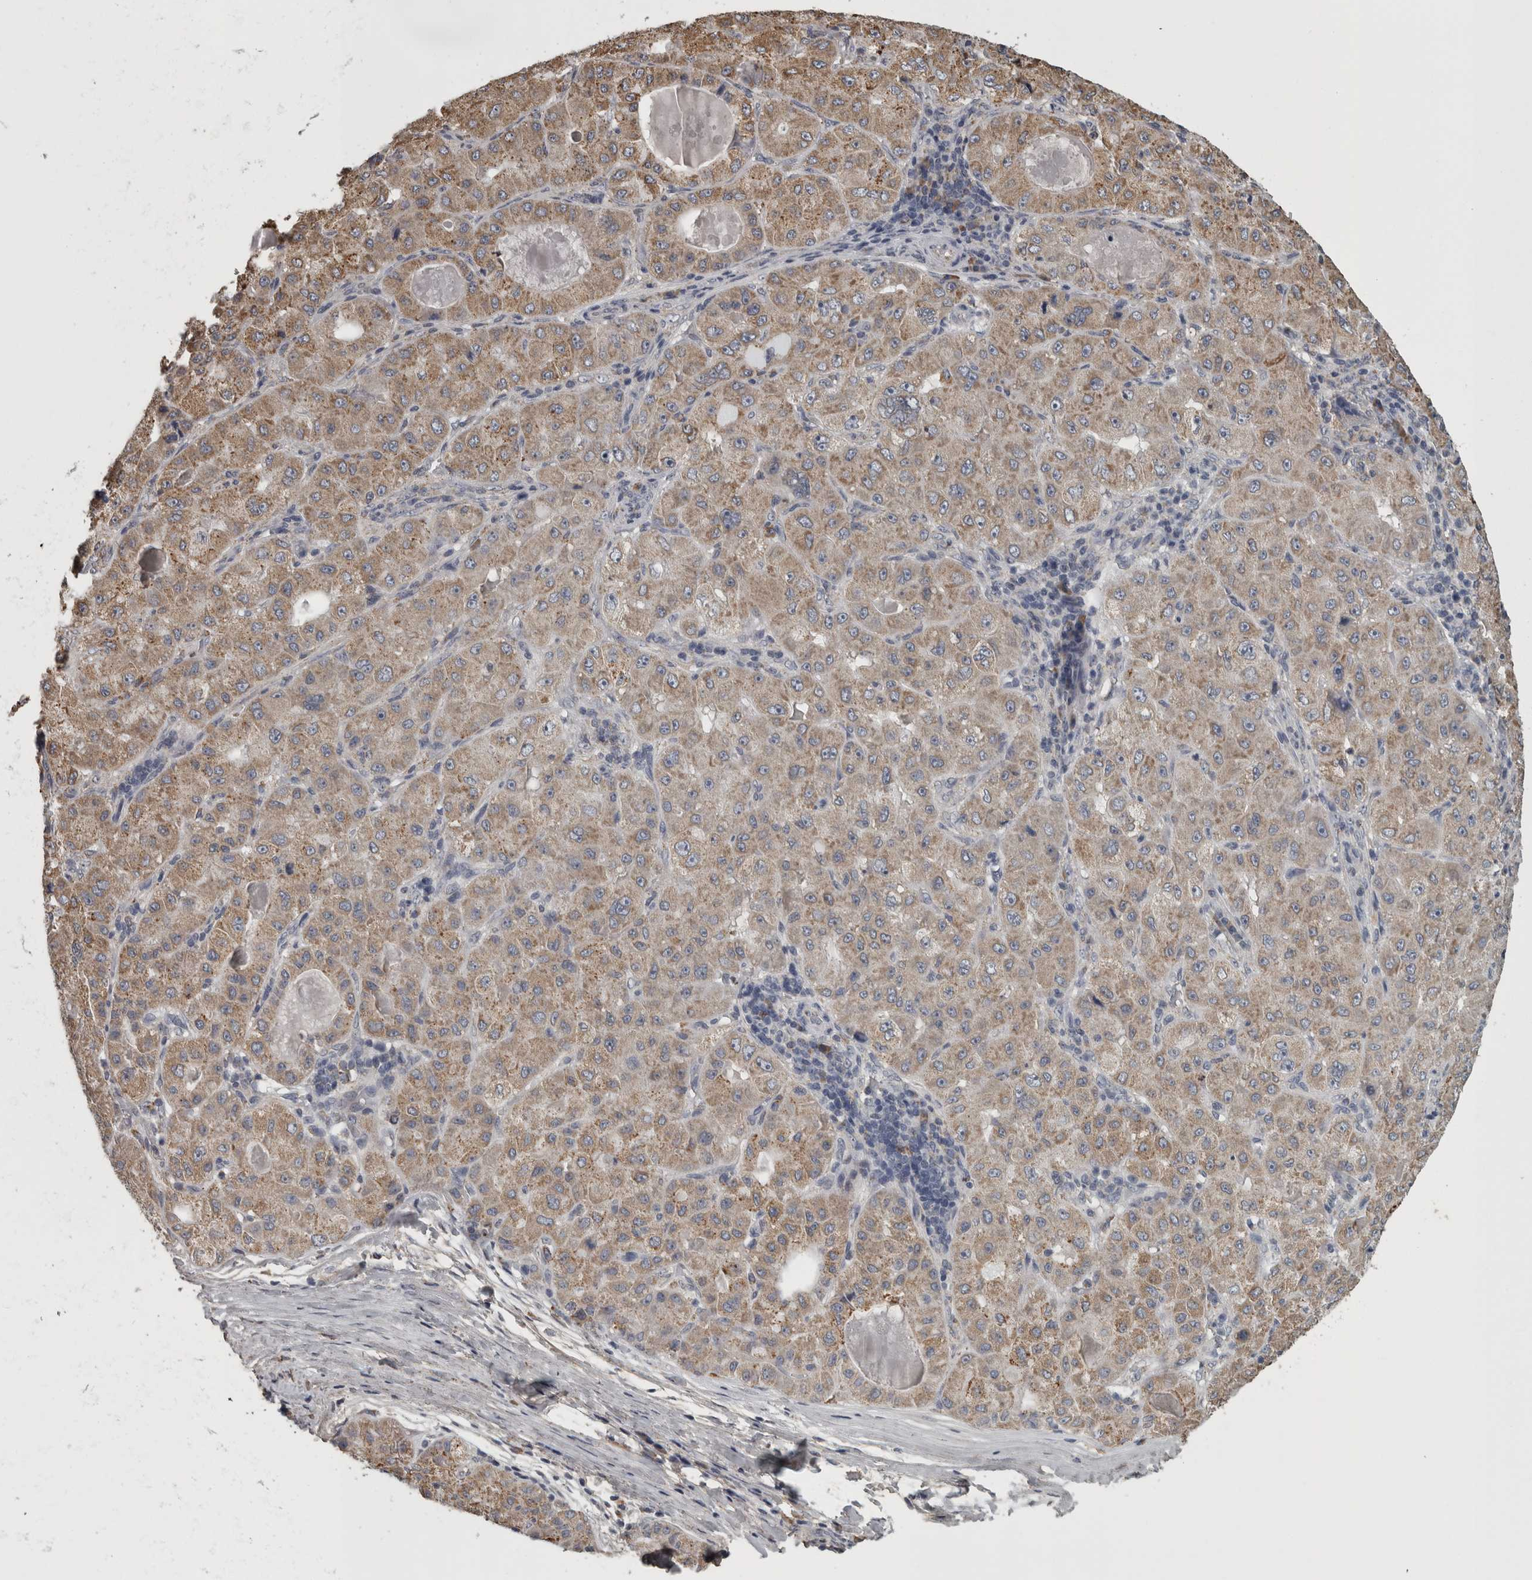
{"staining": {"intensity": "moderate", "quantity": "25%-75%", "location": "cytoplasmic/membranous"}, "tissue": "liver cancer", "cell_type": "Tumor cells", "image_type": "cancer", "snomed": [{"axis": "morphology", "description": "Carcinoma, Hepatocellular, NOS"}, {"axis": "topography", "description": "Liver"}], "caption": "Immunohistochemistry (IHC) of human liver cancer exhibits medium levels of moderate cytoplasmic/membranous staining in about 25%-75% of tumor cells. The protein of interest is shown in brown color, while the nuclei are stained blue.", "gene": "FRK", "patient": {"sex": "male", "age": 80}}